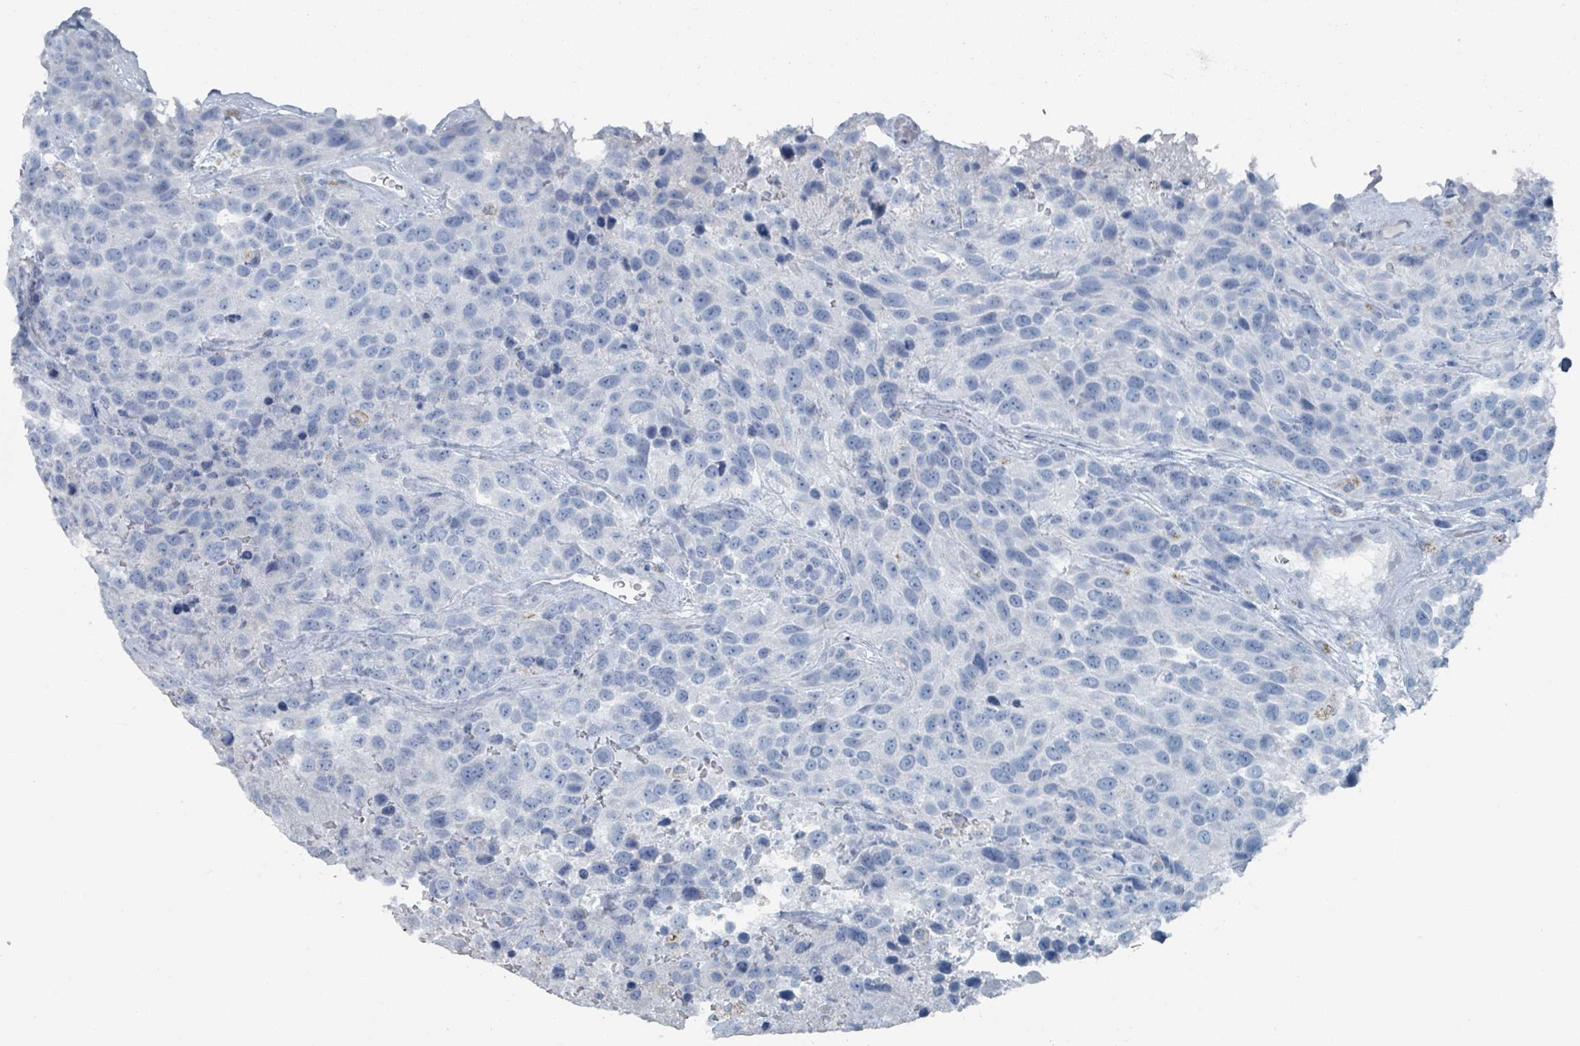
{"staining": {"intensity": "negative", "quantity": "none", "location": "none"}, "tissue": "urothelial cancer", "cell_type": "Tumor cells", "image_type": "cancer", "snomed": [{"axis": "morphology", "description": "Urothelial carcinoma, High grade"}, {"axis": "topography", "description": "Urinary bladder"}], "caption": "An immunohistochemistry (IHC) histopathology image of urothelial cancer is shown. There is no staining in tumor cells of urothelial cancer. The staining was performed using DAB to visualize the protein expression in brown, while the nuclei were stained in blue with hematoxylin (Magnification: 20x).", "gene": "GAMT", "patient": {"sex": "female", "age": 70}}